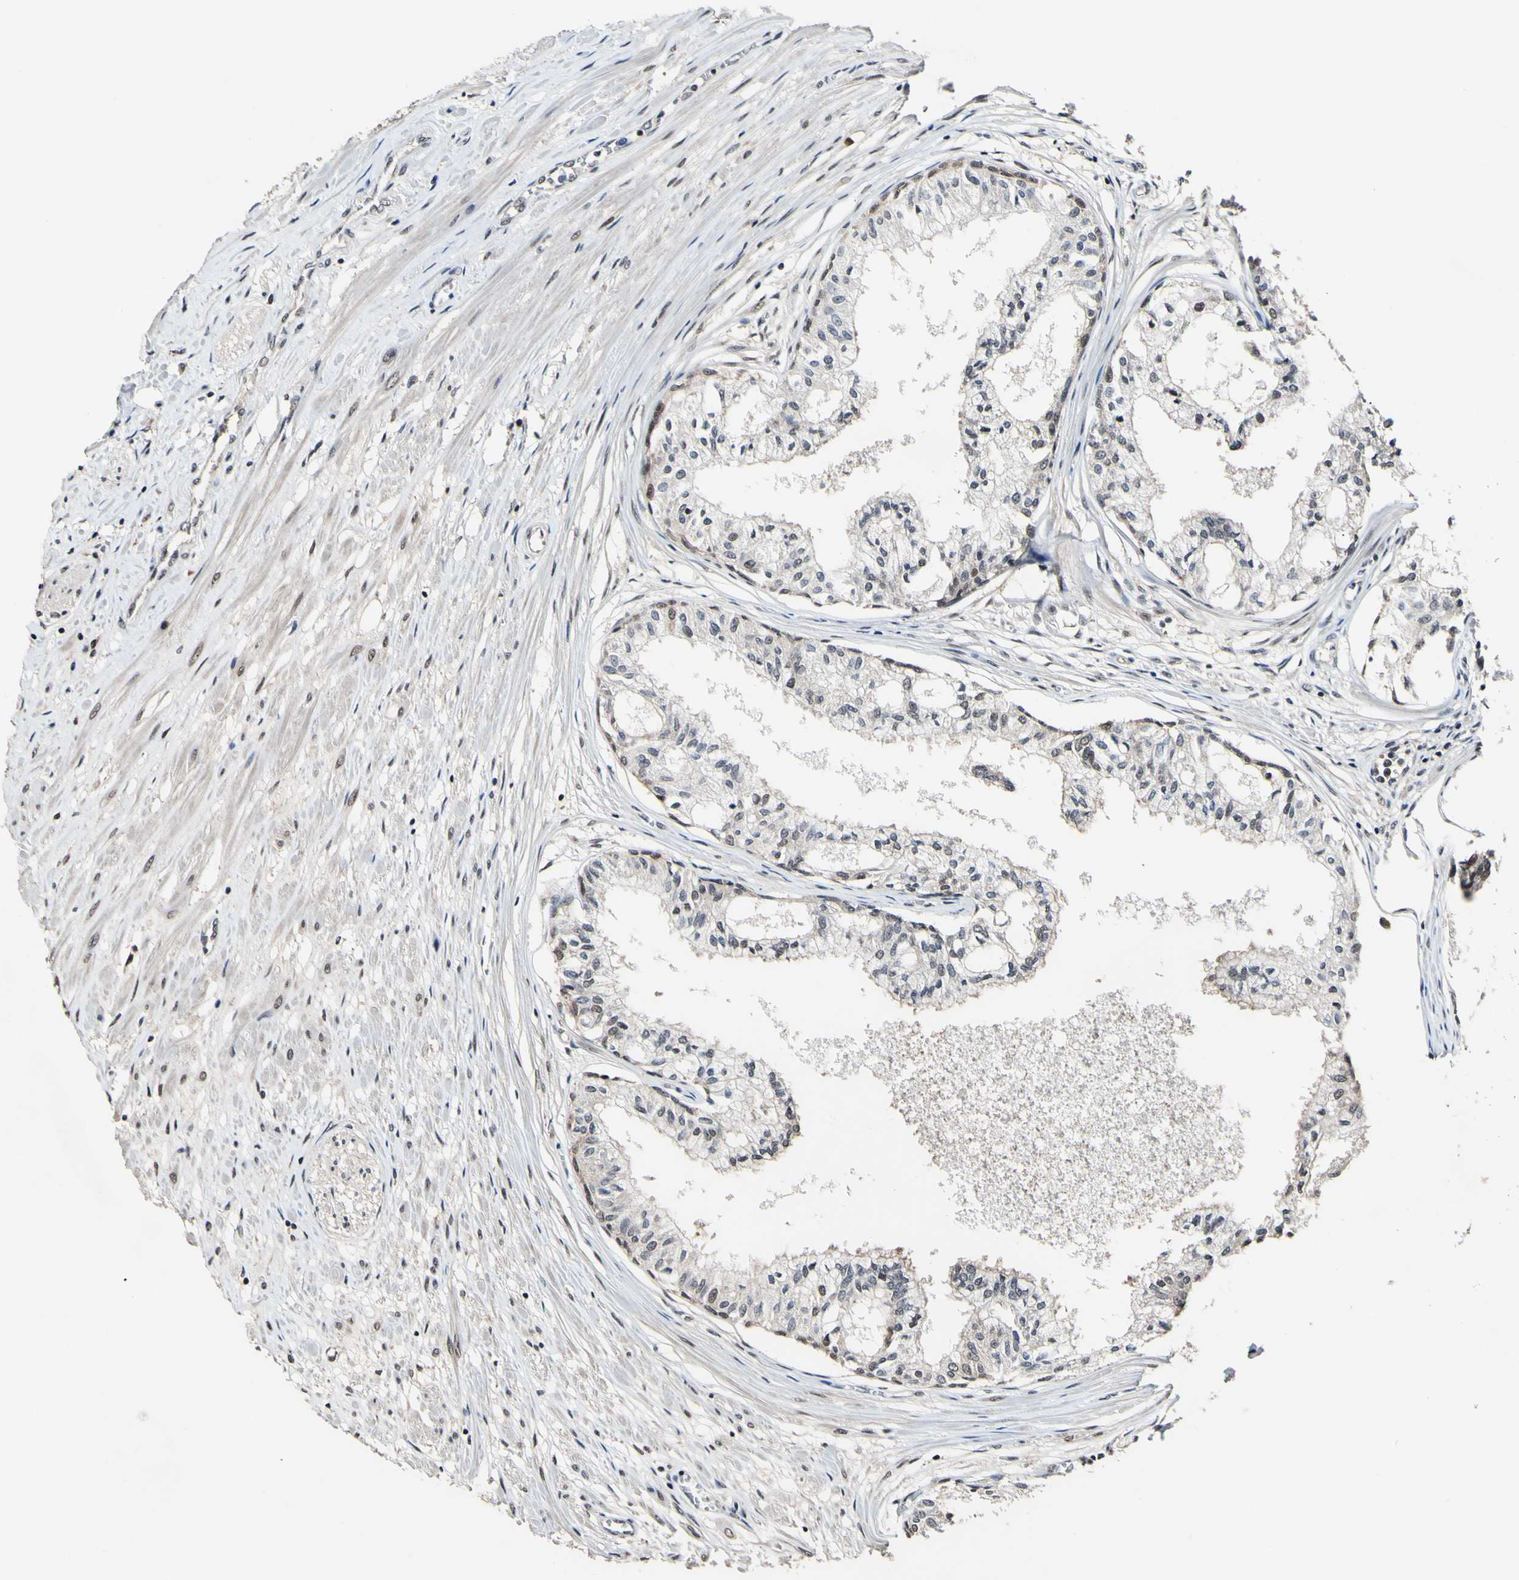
{"staining": {"intensity": "weak", "quantity": ">75%", "location": "cytoplasmic/membranous,nuclear"}, "tissue": "prostate", "cell_type": "Glandular cells", "image_type": "normal", "snomed": [{"axis": "morphology", "description": "Normal tissue, NOS"}, {"axis": "topography", "description": "Prostate"}, {"axis": "topography", "description": "Seminal veicle"}], "caption": "Normal prostate exhibits weak cytoplasmic/membranous,nuclear staining in approximately >75% of glandular cells (brown staining indicates protein expression, while blue staining denotes nuclei)..", "gene": "PSMD10", "patient": {"sex": "male", "age": 60}}